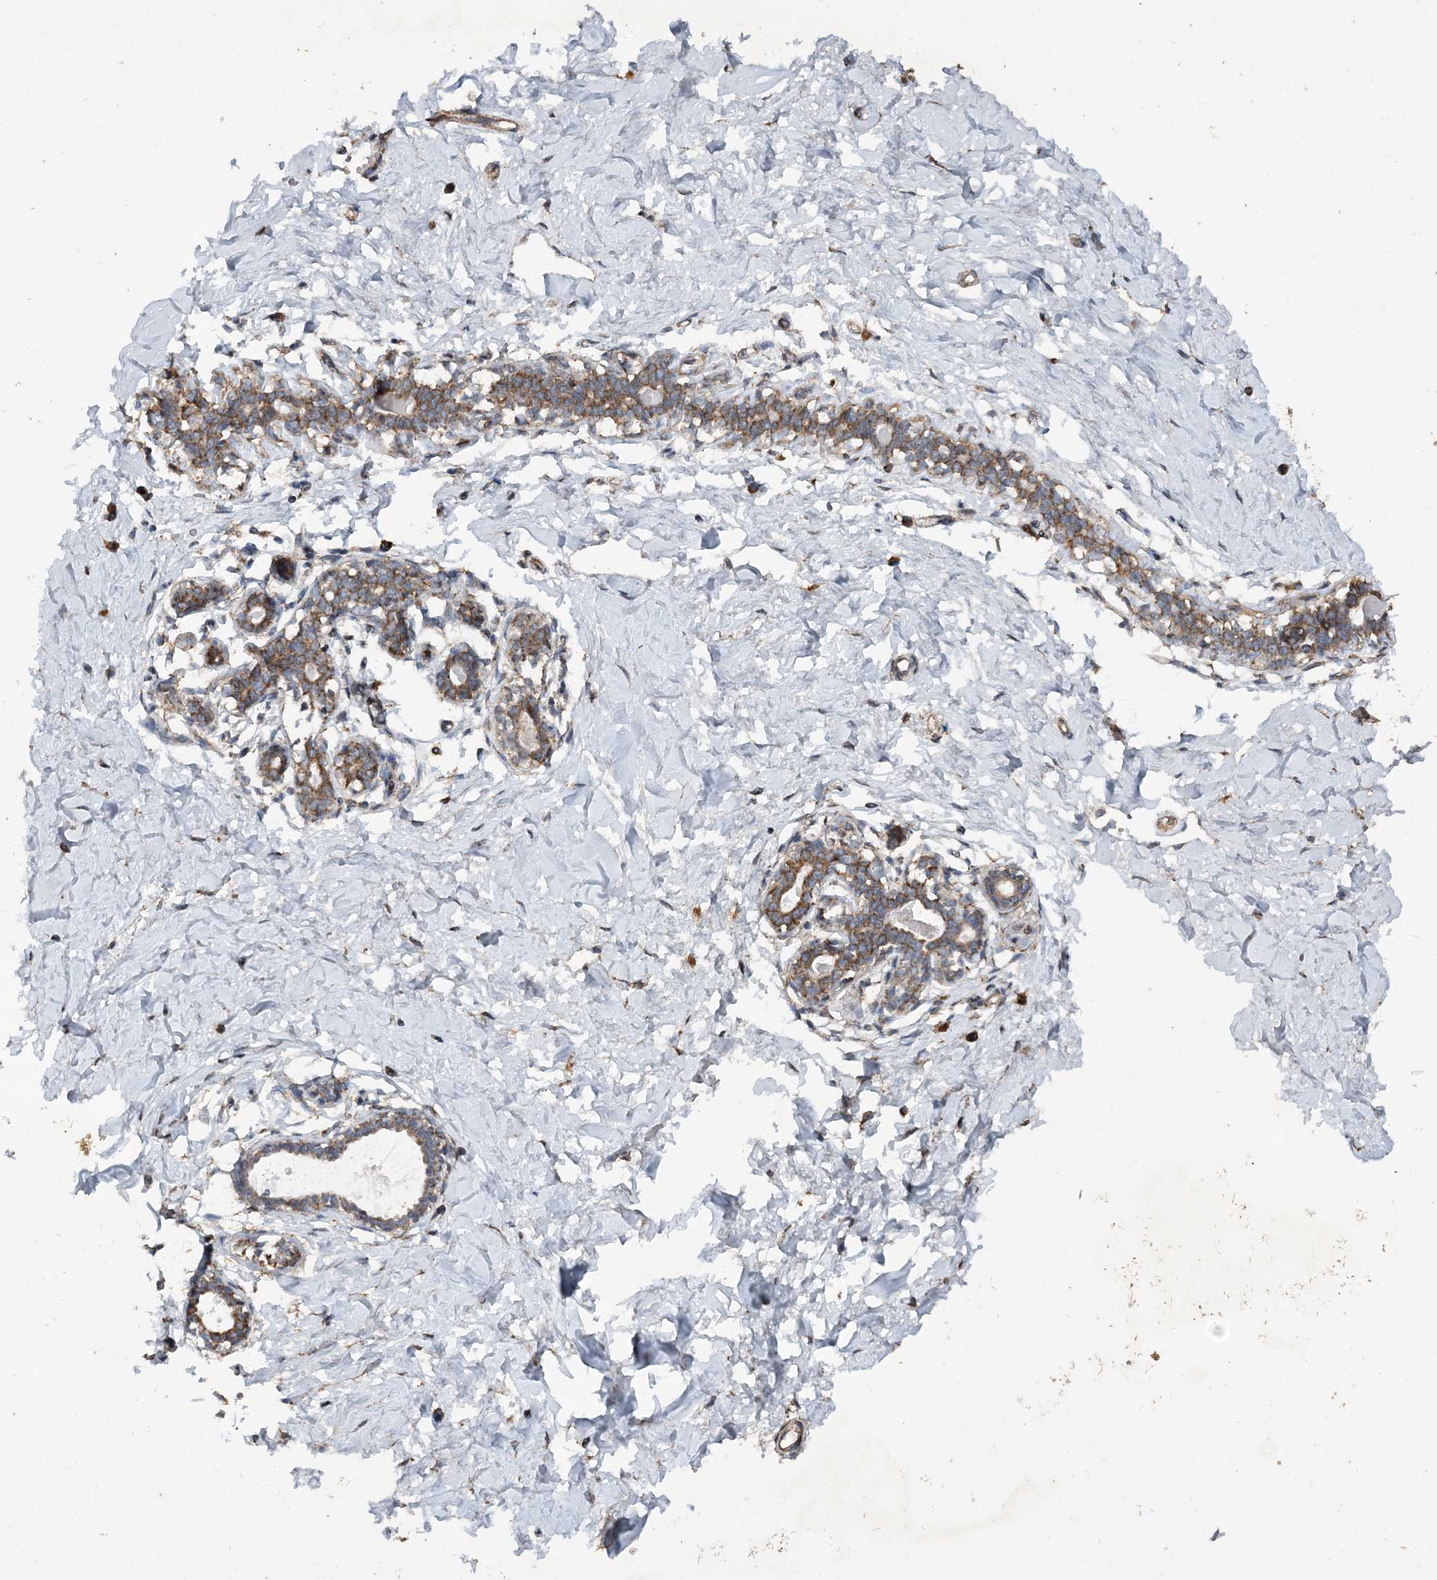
{"staining": {"intensity": "moderate", "quantity": "<25%", "location": "cytoplasmic/membranous"}, "tissue": "breast", "cell_type": "Adipocytes", "image_type": "normal", "snomed": [{"axis": "morphology", "description": "Normal tissue, NOS"}, {"axis": "morphology", "description": "Adenoma, NOS"}, {"axis": "topography", "description": "Breast"}], "caption": "Immunohistochemistry staining of benign breast, which reveals low levels of moderate cytoplasmic/membranous positivity in about <25% of adipocytes indicating moderate cytoplasmic/membranous protein expression. The staining was performed using DAB (brown) for protein detection and nuclei were counterstained in hematoxylin (blue).", "gene": "POC5", "patient": {"sex": "female", "age": 23}}